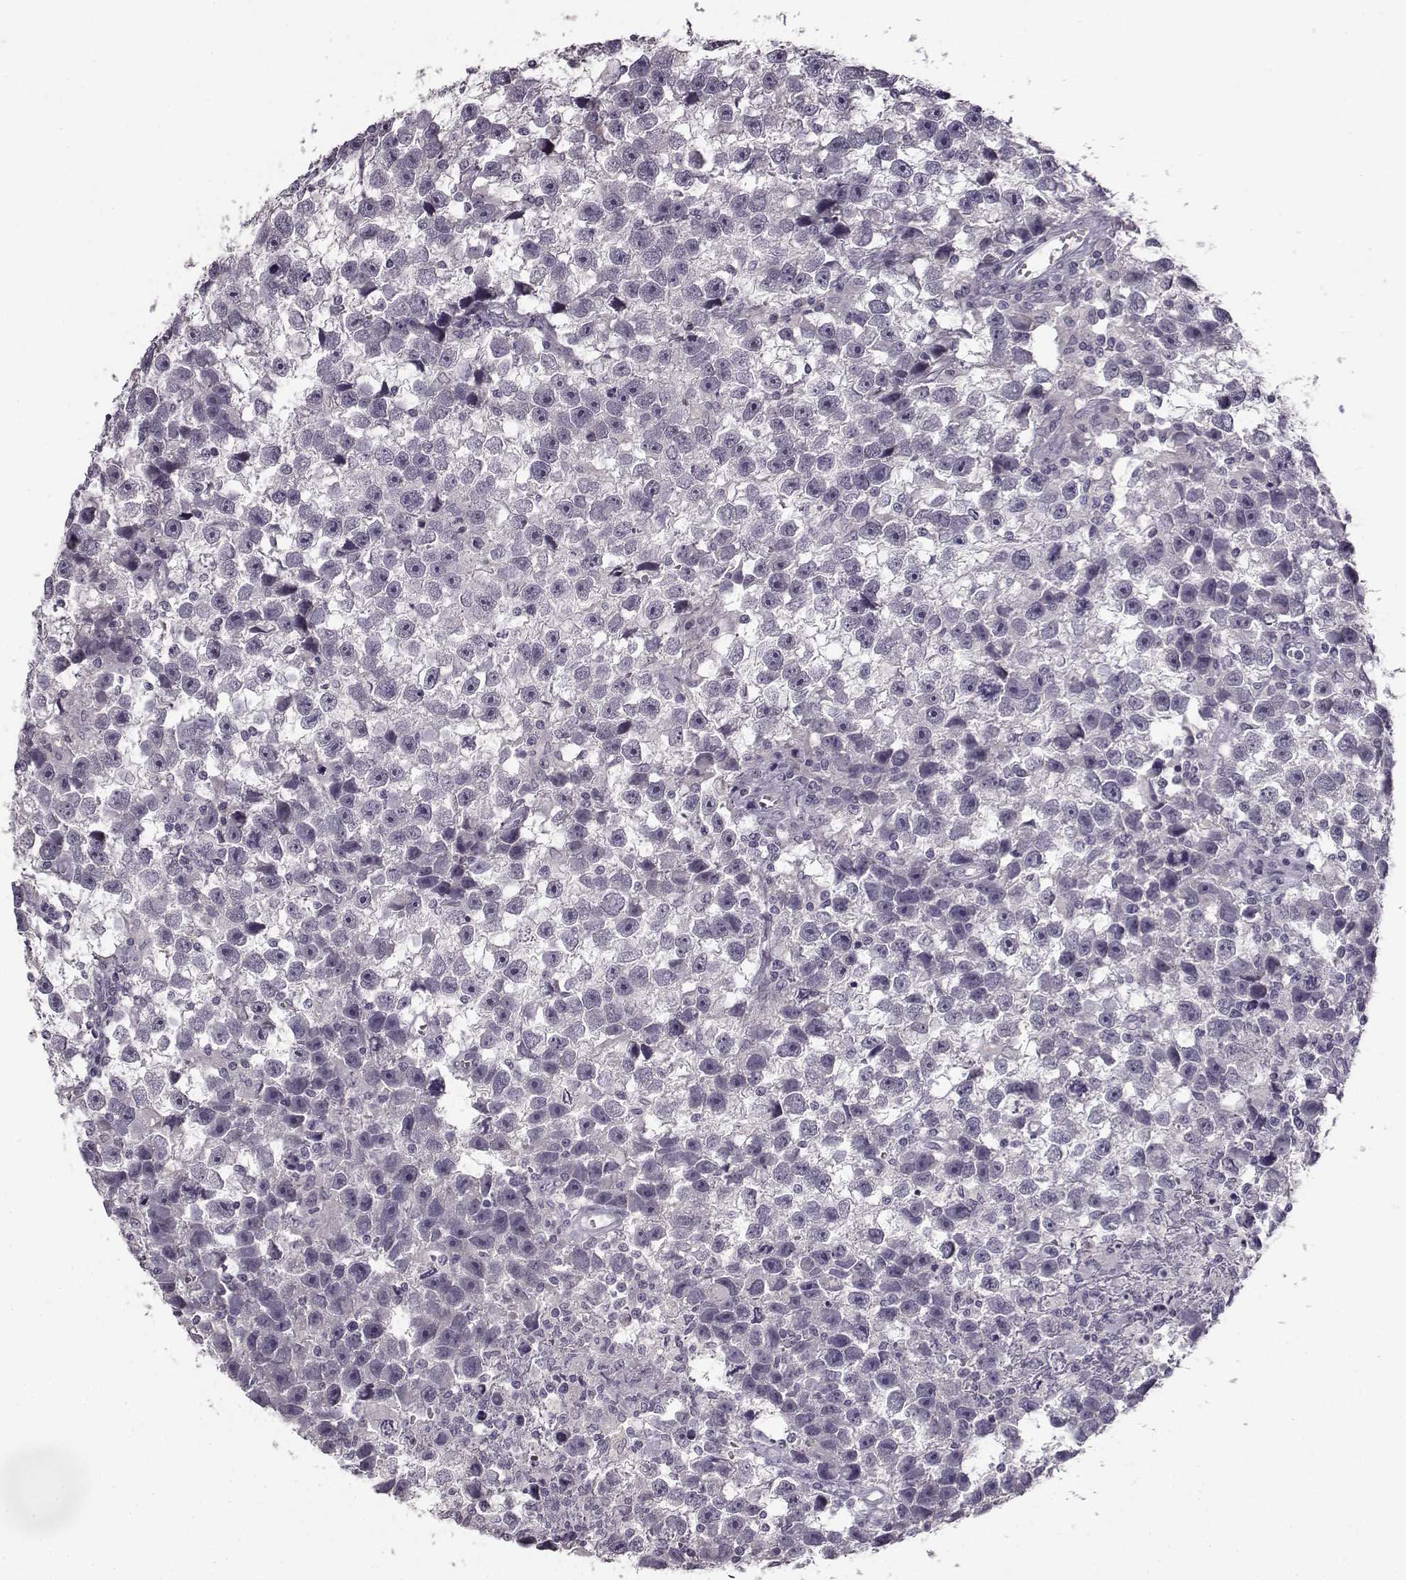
{"staining": {"intensity": "negative", "quantity": "none", "location": "none"}, "tissue": "testis cancer", "cell_type": "Tumor cells", "image_type": "cancer", "snomed": [{"axis": "morphology", "description": "Seminoma, NOS"}, {"axis": "topography", "description": "Testis"}], "caption": "IHC micrograph of testis seminoma stained for a protein (brown), which reveals no staining in tumor cells.", "gene": "LHB", "patient": {"sex": "male", "age": 43}}